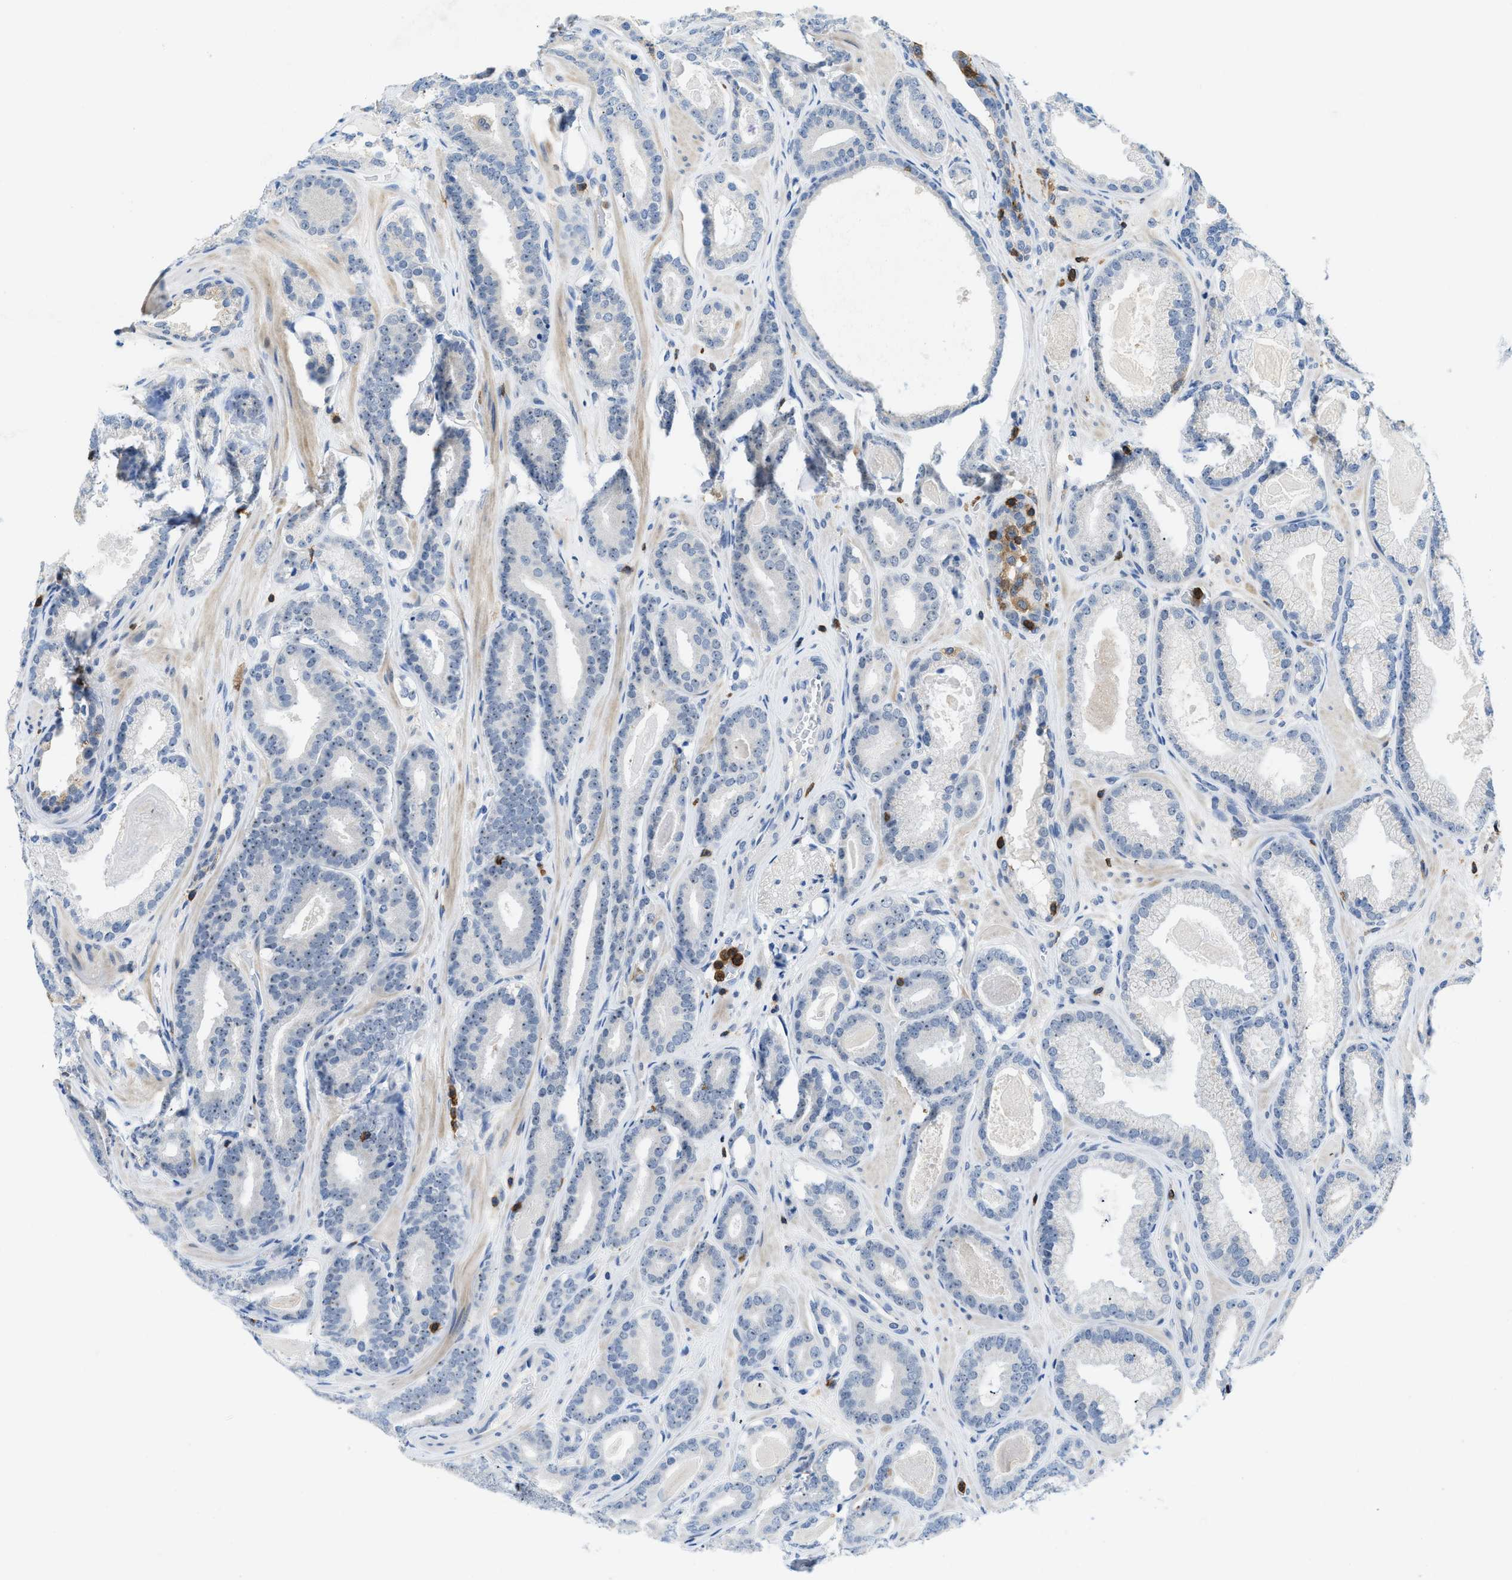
{"staining": {"intensity": "negative", "quantity": "none", "location": "none"}, "tissue": "prostate cancer", "cell_type": "Tumor cells", "image_type": "cancer", "snomed": [{"axis": "morphology", "description": "Adenocarcinoma, High grade"}, {"axis": "topography", "description": "Prostate"}], "caption": "Immunohistochemistry (IHC) histopathology image of neoplastic tissue: human prostate cancer (high-grade adenocarcinoma) stained with DAB (3,3'-diaminobenzidine) reveals no significant protein expression in tumor cells.", "gene": "FAM151A", "patient": {"sex": "male", "age": 60}}